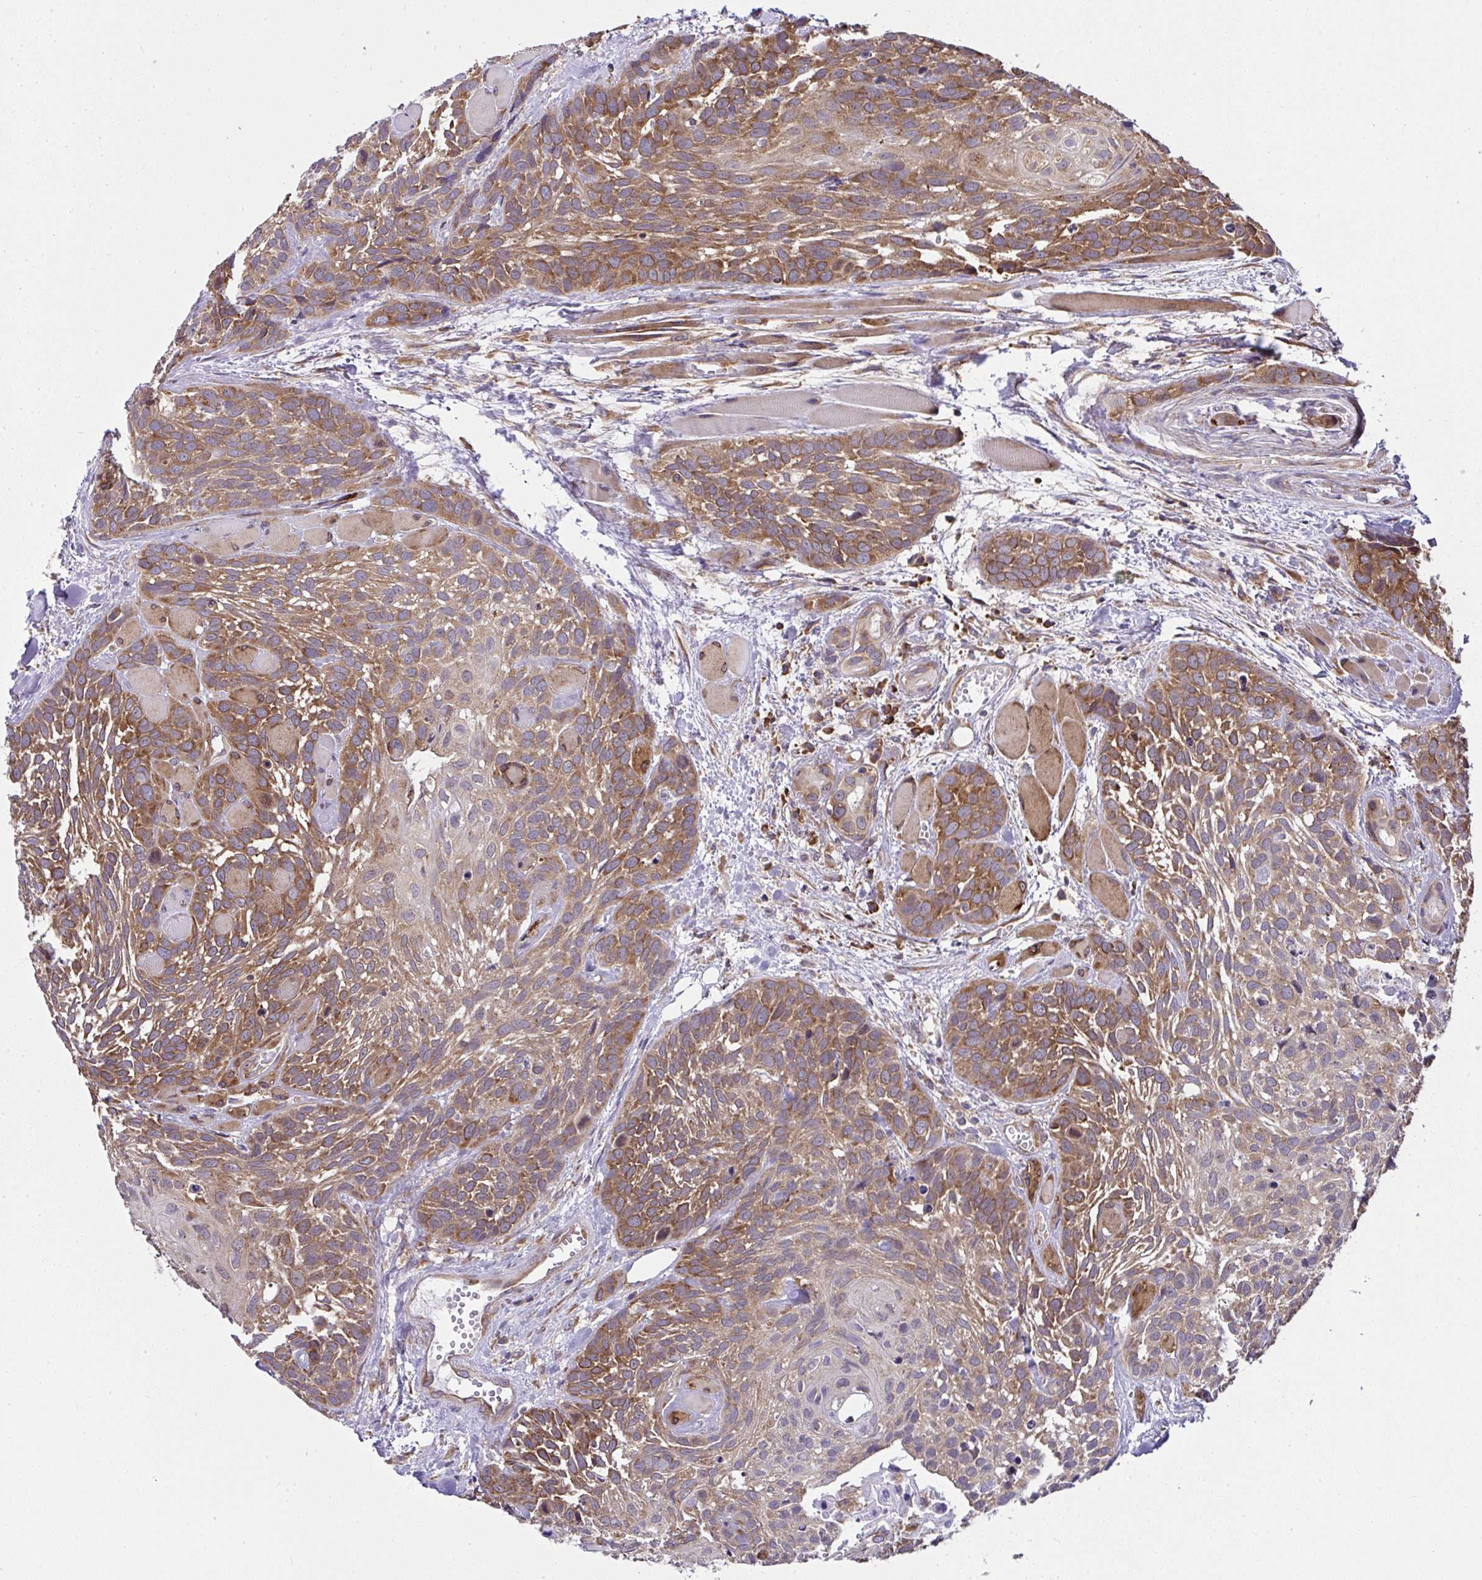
{"staining": {"intensity": "moderate", "quantity": ">75%", "location": "cytoplasmic/membranous"}, "tissue": "head and neck cancer", "cell_type": "Tumor cells", "image_type": "cancer", "snomed": [{"axis": "morphology", "description": "Squamous cell carcinoma, NOS"}, {"axis": "topography", "description": "Head-Neck"}], "caption": "A brown stain shows moderate cytoplasmic/membranous staining of a protein in human head and neck cancer (squamous cell carcinoma) tumor cells. The staining was performed using DAB, with brown indicating positive protein expression. Nuclei are stained blue with hematoxylin.", "gene": "RPS7", "patient": {"sex": "female", "age": 50}}